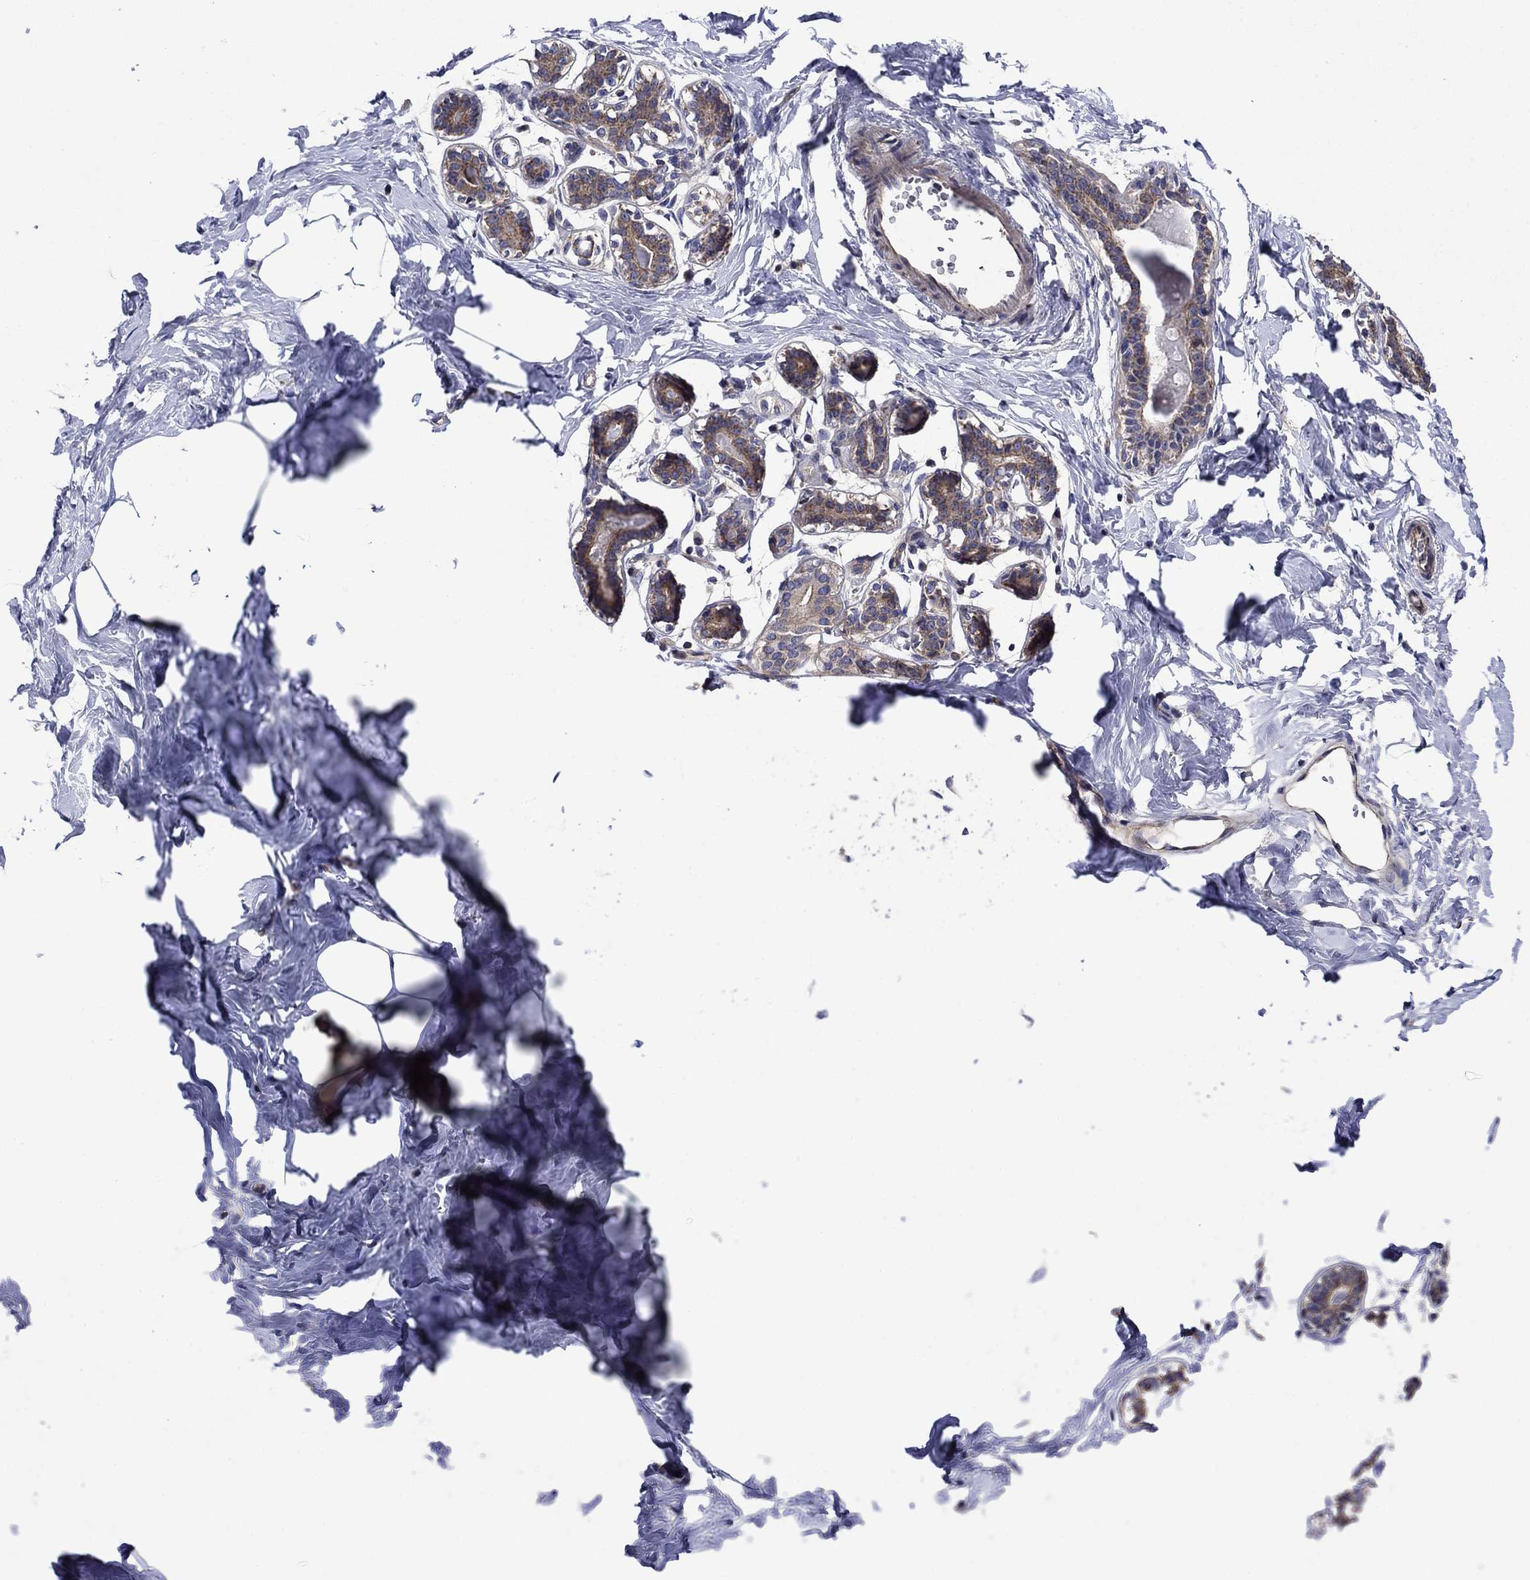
{"staining": {"intensity": "negative", "quantity": "none", "location": "none"}, "tissue": "breast", "cell_type": "Adipocytes", "image_type": "normal", "snomed": [{"axis": "morphology", "description": "Normal tissue, NOS"}, {"axis": "morphology", "description": "Lobular carcinoma, in situ"}, {"axis": "topography", "description": "Breast"}], "caption": "This is an IHC image of normal breast. There is no expression in adipocytes.", "gene": "KIF22", "patient": {"sex": "female", "age": 35}}